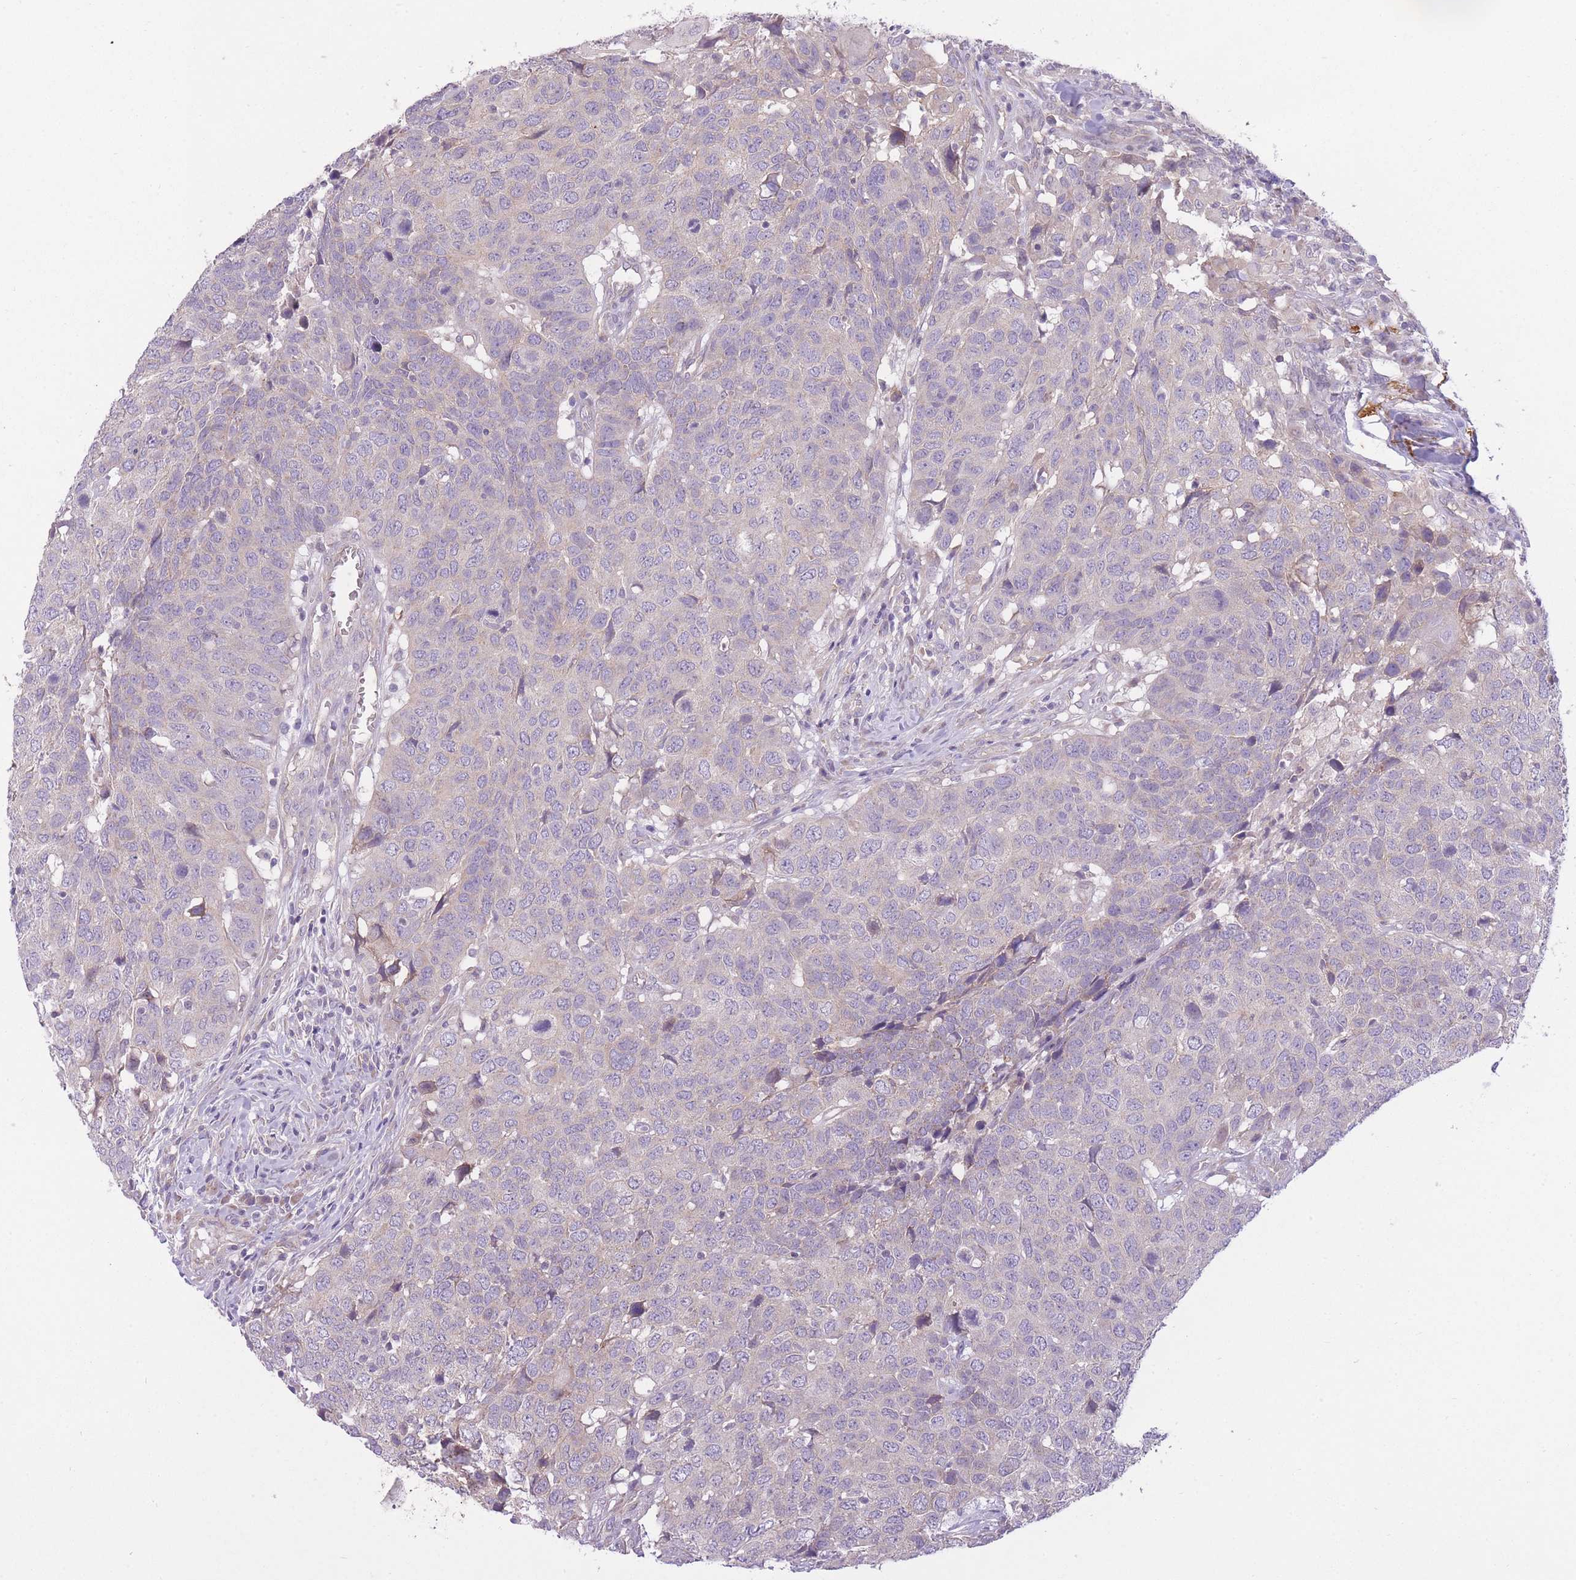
{"staining": {"intensity": "negative", "quantity": "none", "location": "none"}, "tissue": "head and neck cancer", "cell_type": "Tumor cells", "image_type": "cancer", "snomed": [{"axis": "morphology", "description": "Normal tissue, NOS"}, {"axis": "morphology", "description": "Squamous cell carcinoma, NOS"}, {"axis": "topography", "description": "Skeletal muscle"}, {"axis": "topography", "description": "Vascular tissue"}, {"axis": "topography", "description": "Peripheral nerve tissue"}, {"axis": "topography", "description": "Head-Neck"}], "caption": "Tumor cells are negative for brown protein staining in squamous cell carcinoma (head and neck).", "gene": "REV1", "patient": {"sex": "male", "age": 66}}